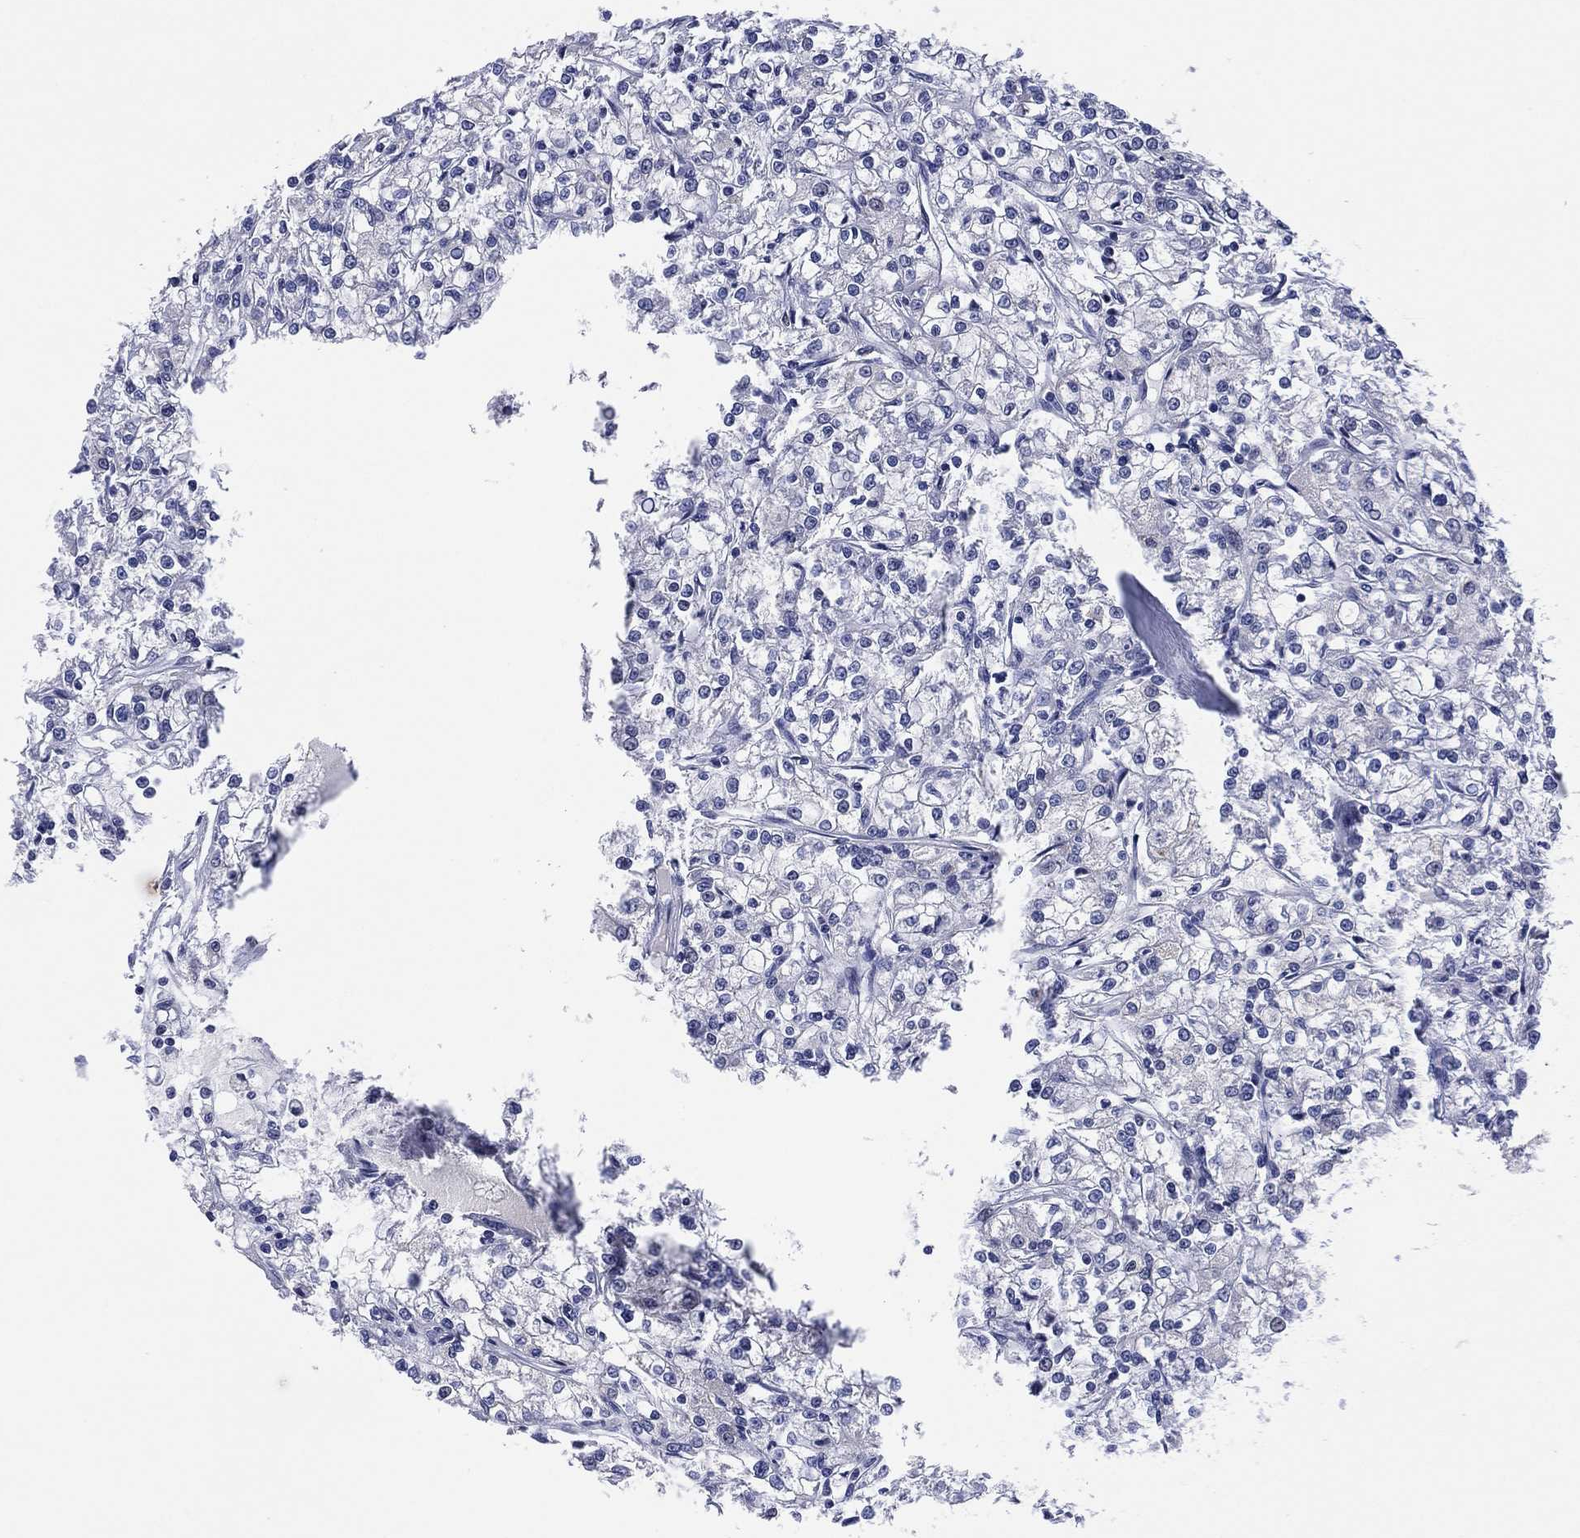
{"staining": {"intensity": "negative", "quantity": "none", "location": "none"}, "tissue": "renal cancer", "cell_type": "Tumor cells", "image_type": "cancer", "snomed": [{"axis": "morphology", "description": "Adenocarcinoma, NOS"}, {"axis": "topography", "description": "Kidney"}], "caption": "Tumor cells are negative for protein expression in human renal adenocarcinoma.", "gene": "CLIP3", "patient": {"sex": "female", "age": 59}}